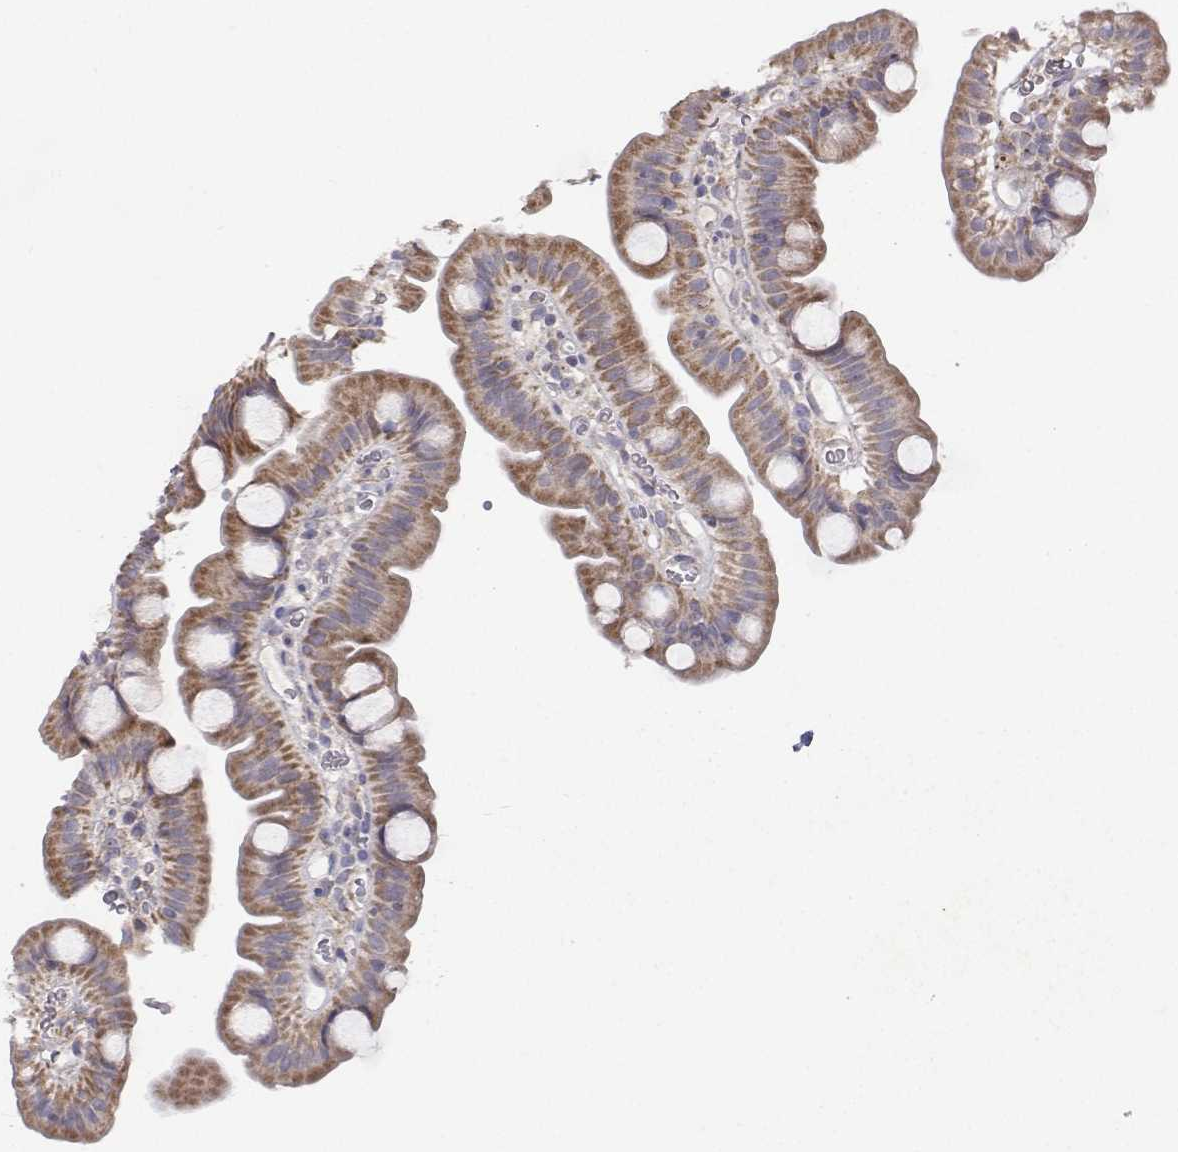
{"staining": {"intensity": "moderate", "quantity": ">75%", "location": "cytoplasmic/membranous"}, "tissue": "small intestine", "cell_type": "Glandular cells", "image_type": "normal", "snomed": [{"axis": "morphology", "description": "Normal tissue, NOS"}, {"axis": "topography", "description": "Small intestine"}], "caption": "Brown immunohistochemical staining in unremarkable small intestine displays moderate cytoplasmic/membranous positivity in about >75% of glandular cells.", "gene": "MRPL3", "patient": {"sex": "female", "age": 68}}